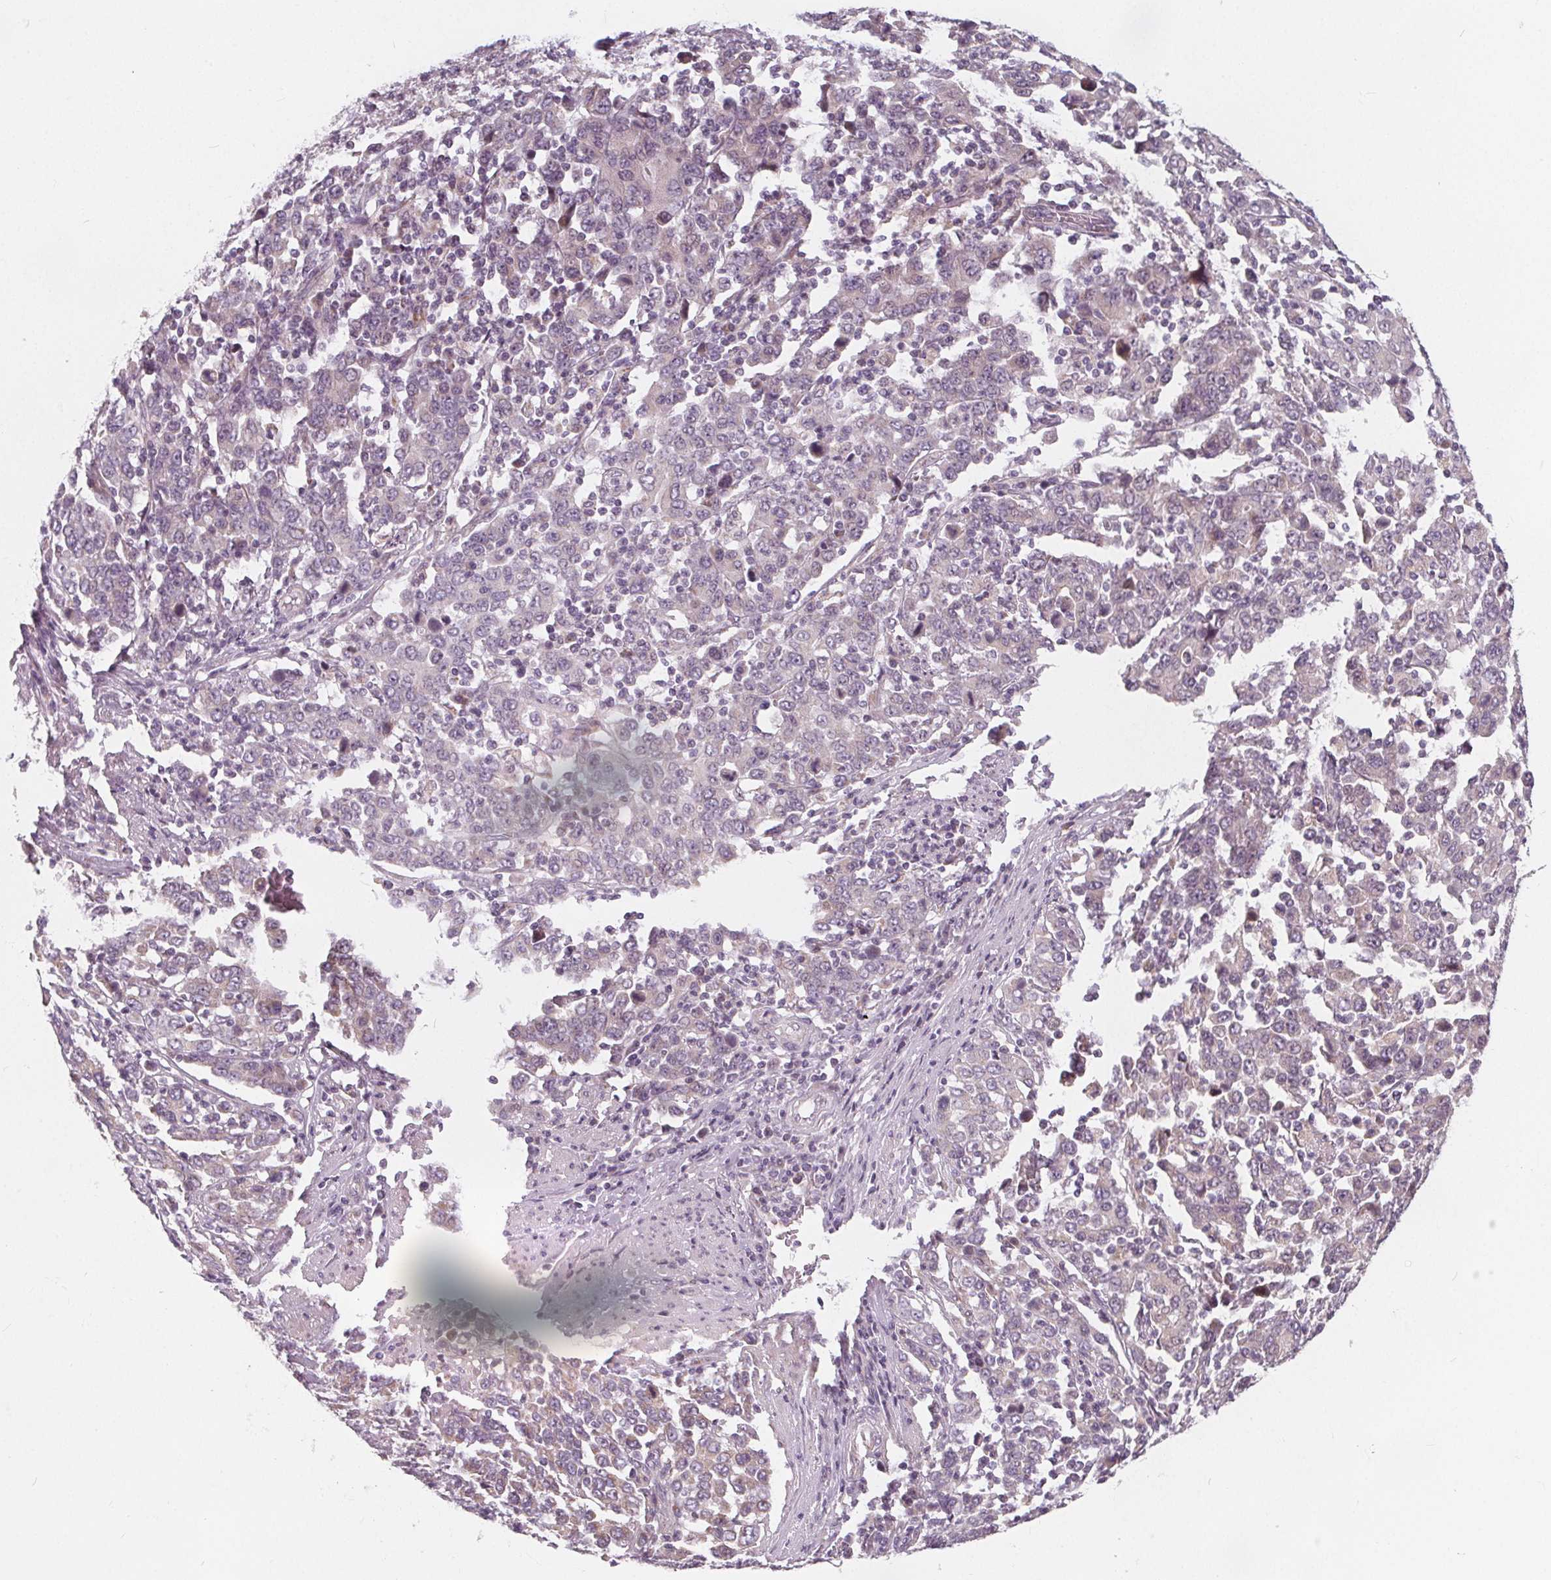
{"staining": {"intensity": "negative", "quantity": "none", "location": "none"}, "tissue": "stomach cancer", "cell_type": "Tumor cells", "image_type": "cancer", "snomed": [{"axis": "morphology", "description": "Adenocarcinoma, NOS"}, {"axis": "topography", "description": "Stomach, upper"}], "caption": "DAB immunohistochemical staining of stomach cancer (adenocarcinoma) shows no significant expression in tumor cells. The staining was performed using DAB (3,3'-diaminobenzidine) to visualize the protein expression in brown, while the nuclei were stained in blue with hematoxylin (Magnification: 20x).", "gene": "NUP210L", "patient": {"sex": "male", "age": 69}}